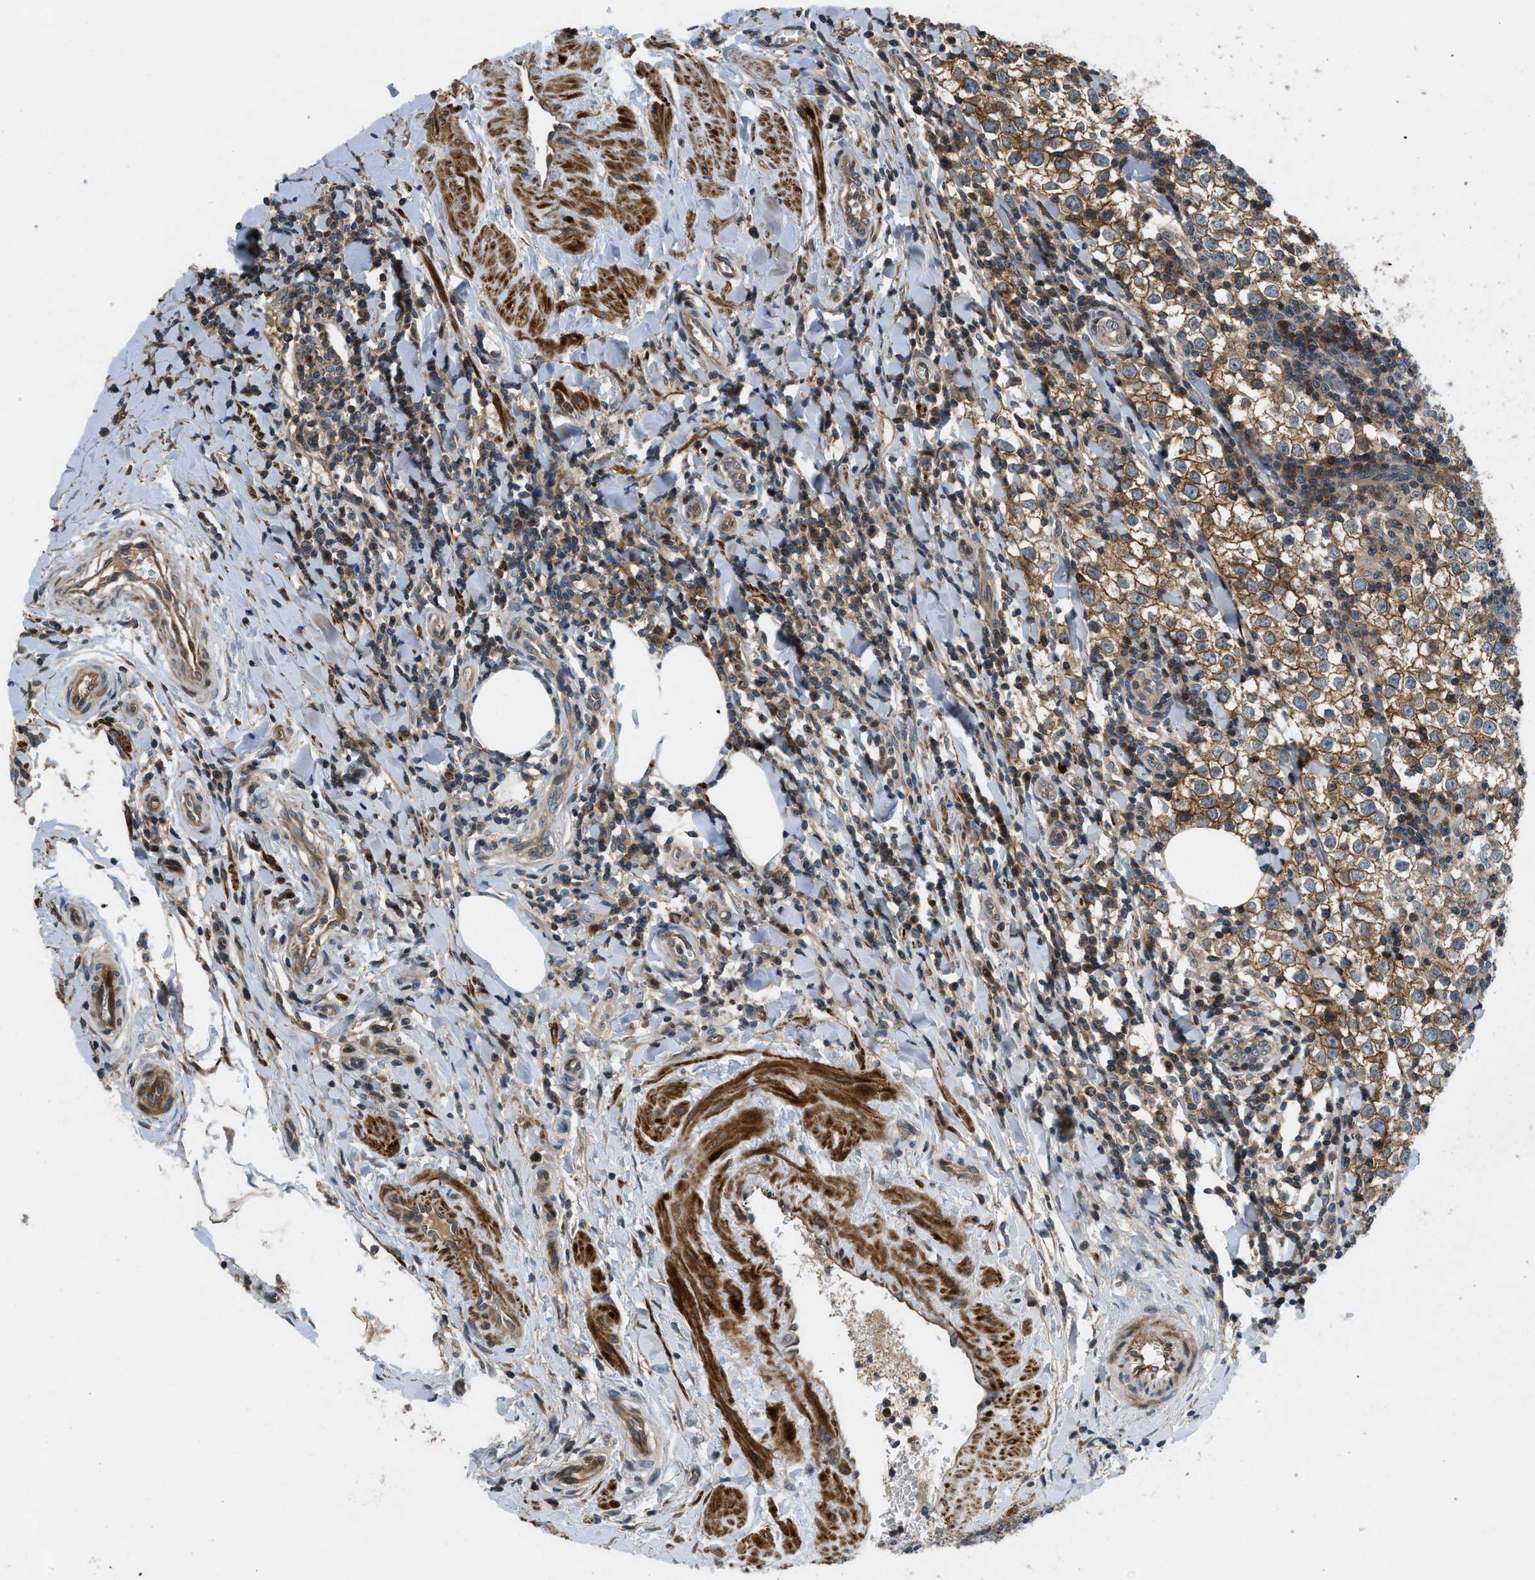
{"staining": {"intensity": "moderate", "quantity": ">75%", "location": "cytoplasmic/membranous"}, "tissue": "testis cancer", "cell_type": "Tumor cells", "image_type": "cancer", "snomed": [{"axis": "morphology", "description": "Seminoma, NOS"}, {"axis": "morphology", "description": "Carcinoma, Embryonal, NOS"}, {"axis": "topography", "description": "Testis"}], "caption": "Testis embryonal carcinoma stained for a protein (brown) exhibits moderate cytoplasmic/membranous positive expression in approximately >75% of tumor cells.", "gene": "CNNM3", "patient": {"sex": "male", "age": 36}}